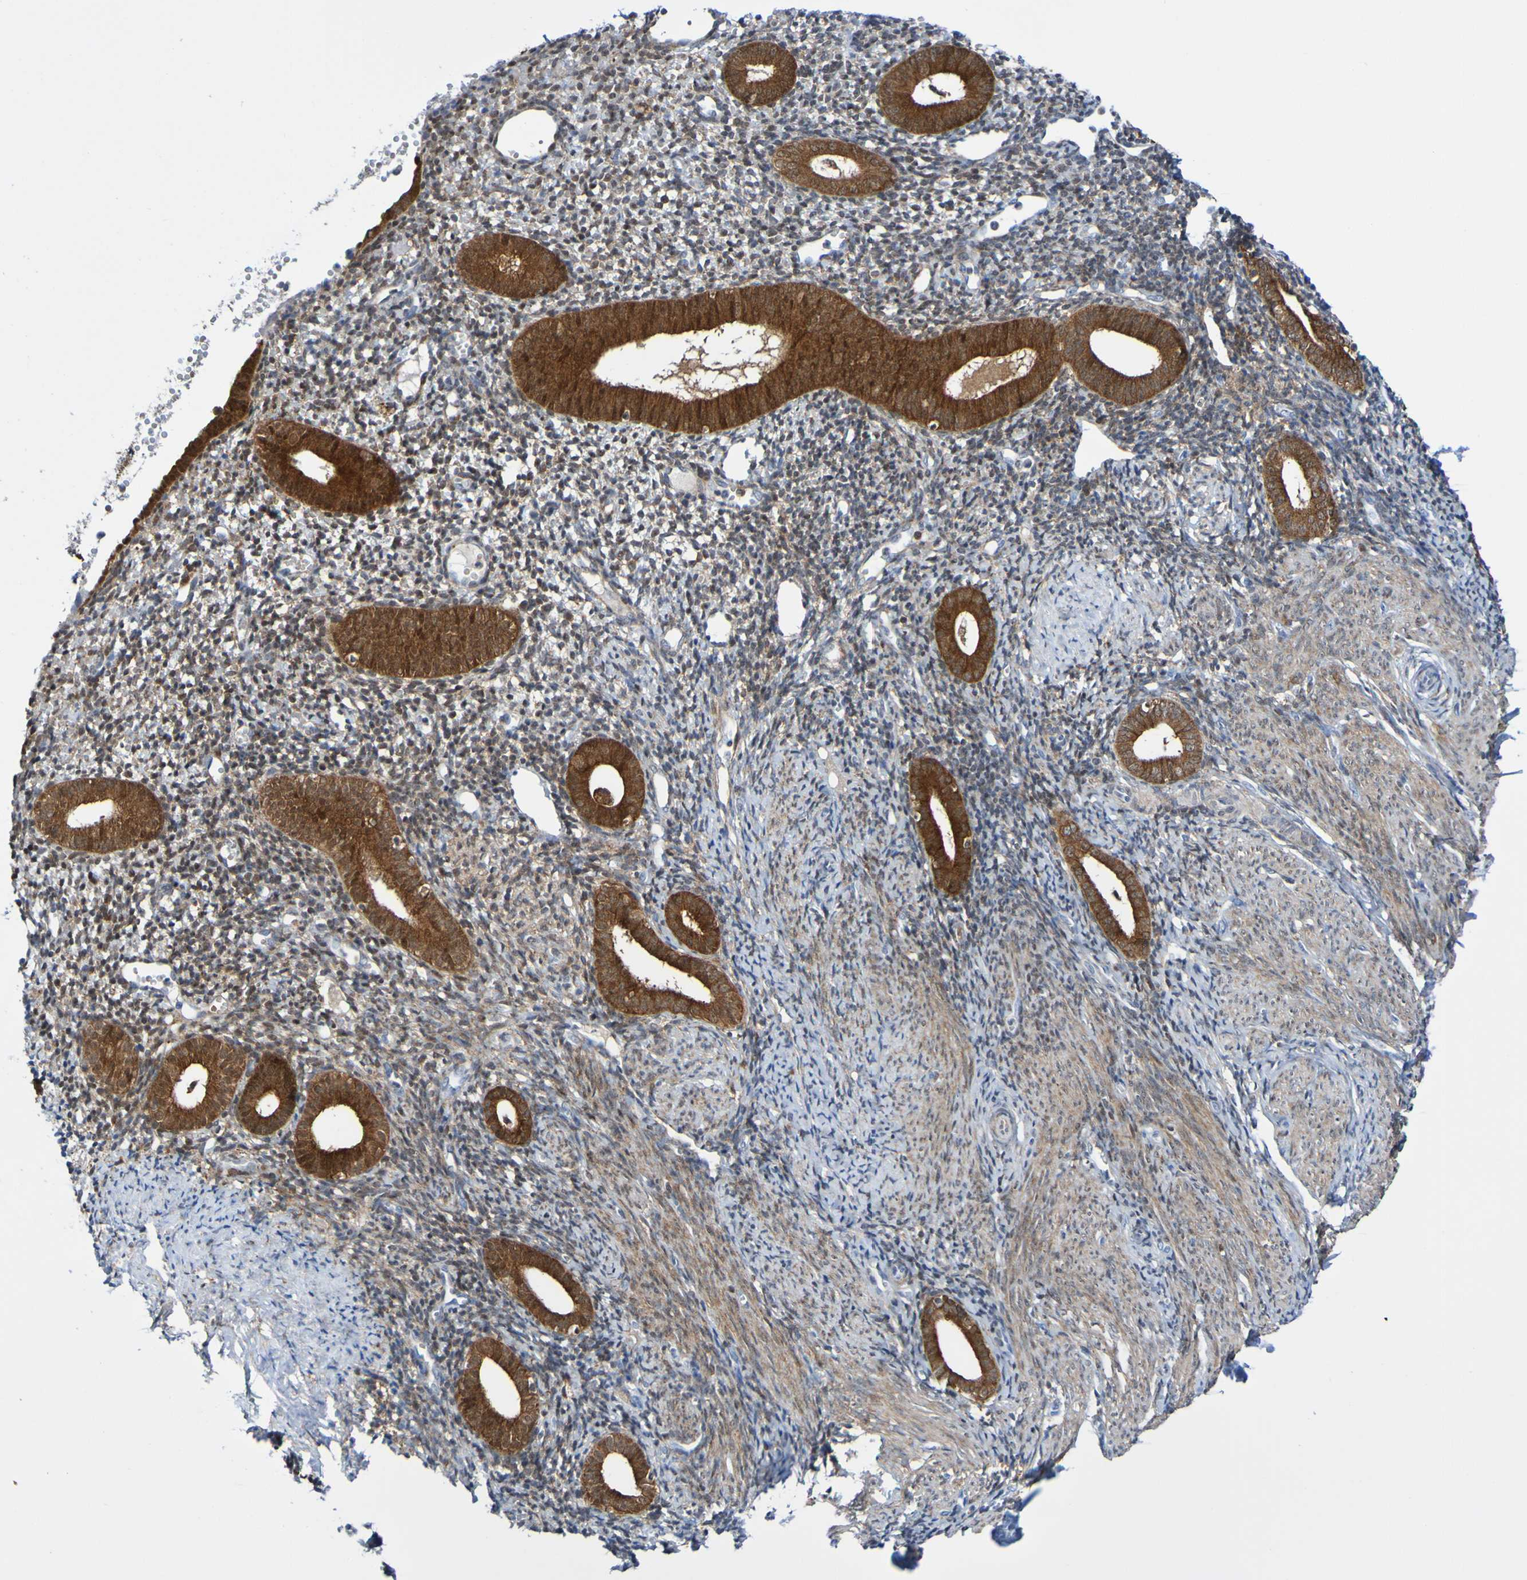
{"staining": {"intensity": "negative", "quantity": "none", "location": "none"}, "tissue": "endometrium", "cell_type": "Cells in endometrial stroma", "image_type": "normal", "snomed": [{"axis": "morphology", "description": "Normal tissue, NOS"}, {"axis": "topography", "description": "Endometrium"}], "caption": "A high-resolution histopathology image shows immunohistochemistry (IHC) staining of benign endometrium, which displays no significant staining in cells in endometrial stroma.", "gene": "ATIC", "patient": {"sex": "female", "age": 50}}